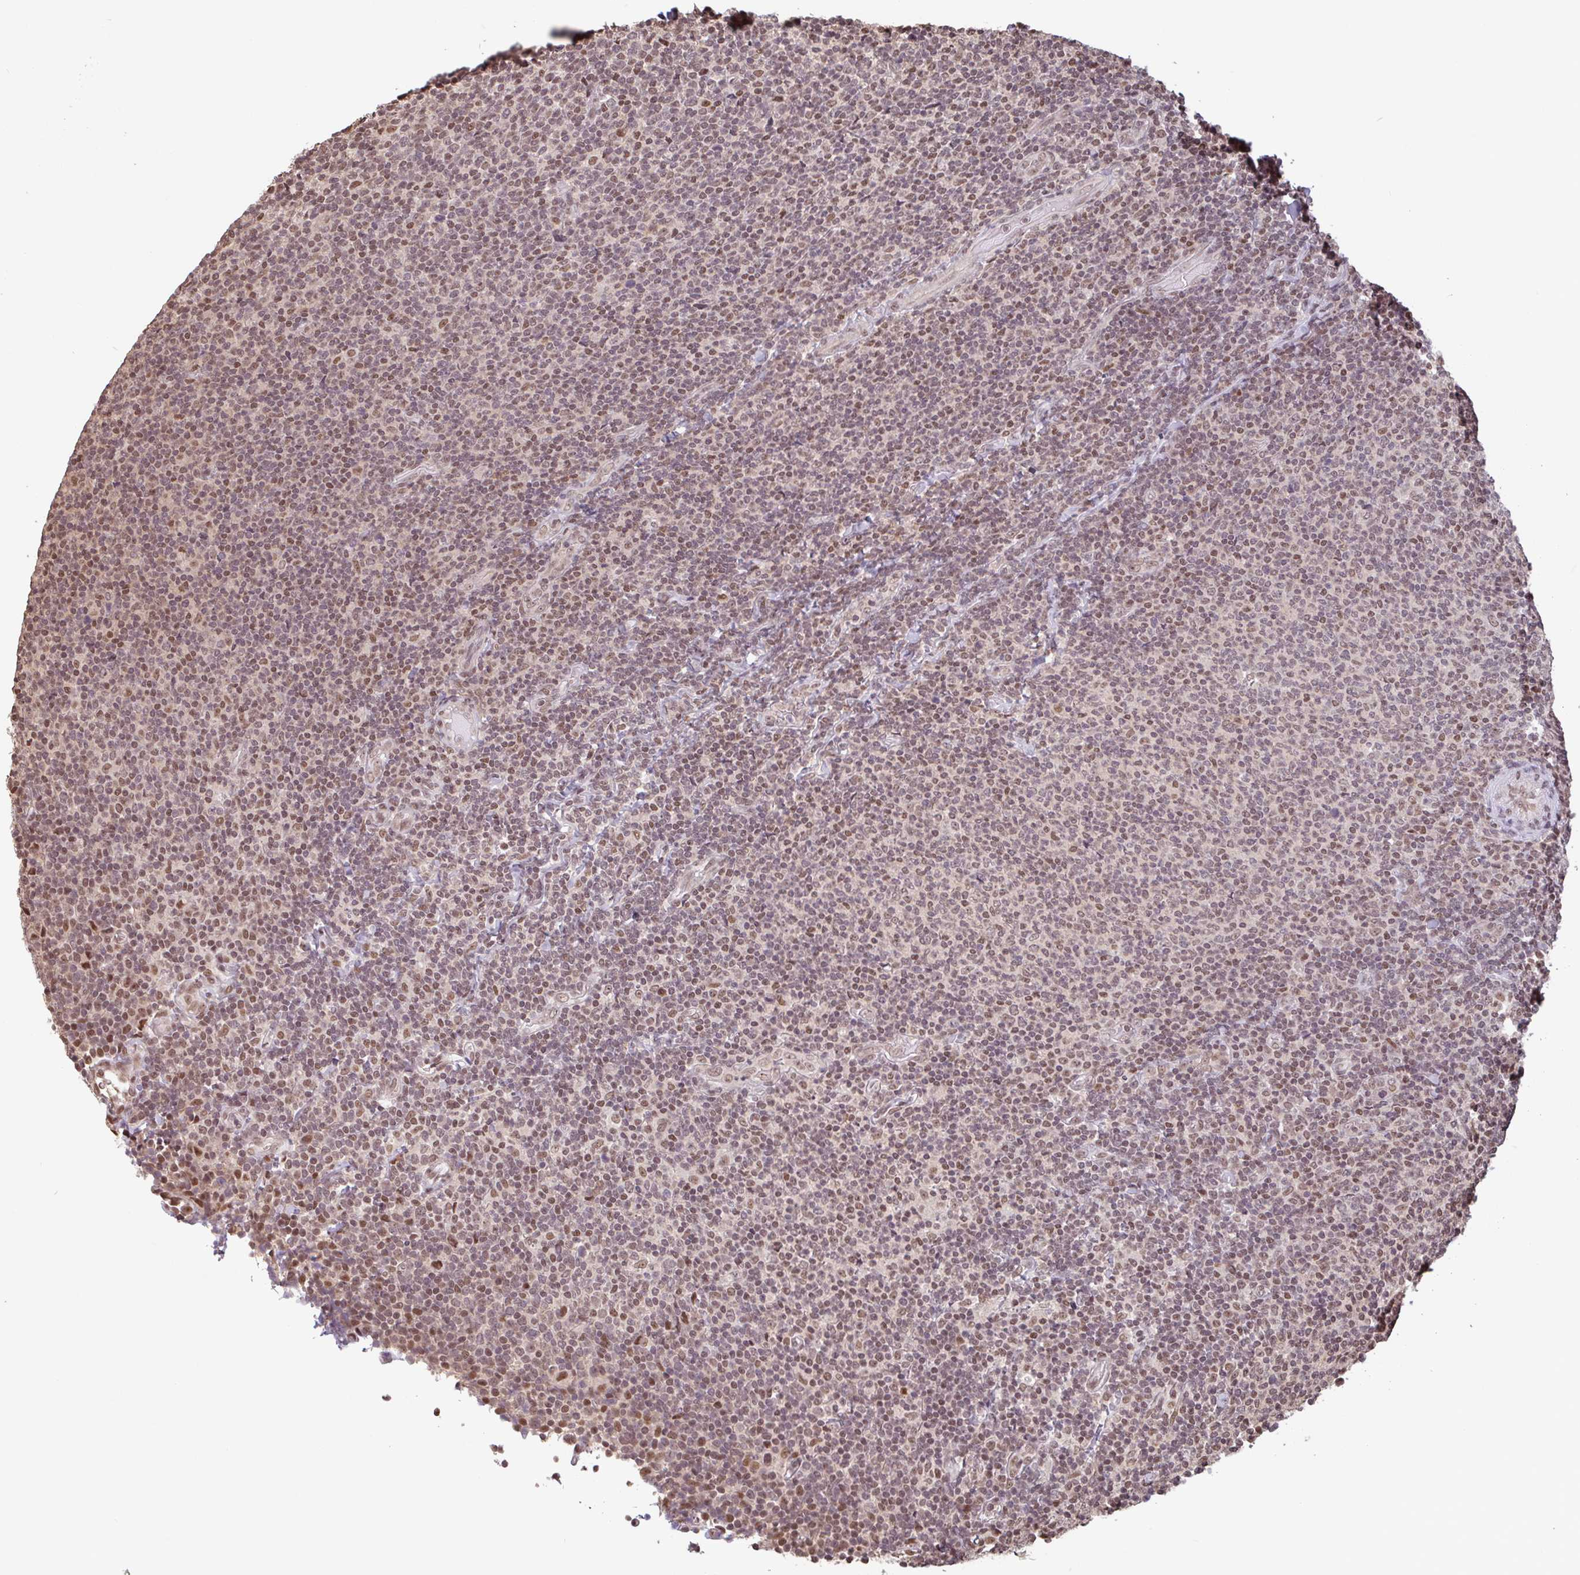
{"staining": {"intensity": "moderate", "quantity": "25%-75%", "location": "nuclear"}, "tissue": "lymphoma", "cell_type": "Tumor cells", "image_type": "cancer", "snomed": [{"axis": "morphology", "description": "Malignant lymphoma, non-Hodgkin's type, Low grade"}, {"axis": "topography", "description": "Lymph node"}], "caption": "Protein expression analysis of human lymphoma reveals moderate nuclear staining in approximately 25%-75% of tumor cells. The staining was performed using DAB, with brown indicating positive protein expression. Nuclei are stained blue with hematoxylin.", "gene": "DR1", "patient": {"sex": "male", "age": 52}}